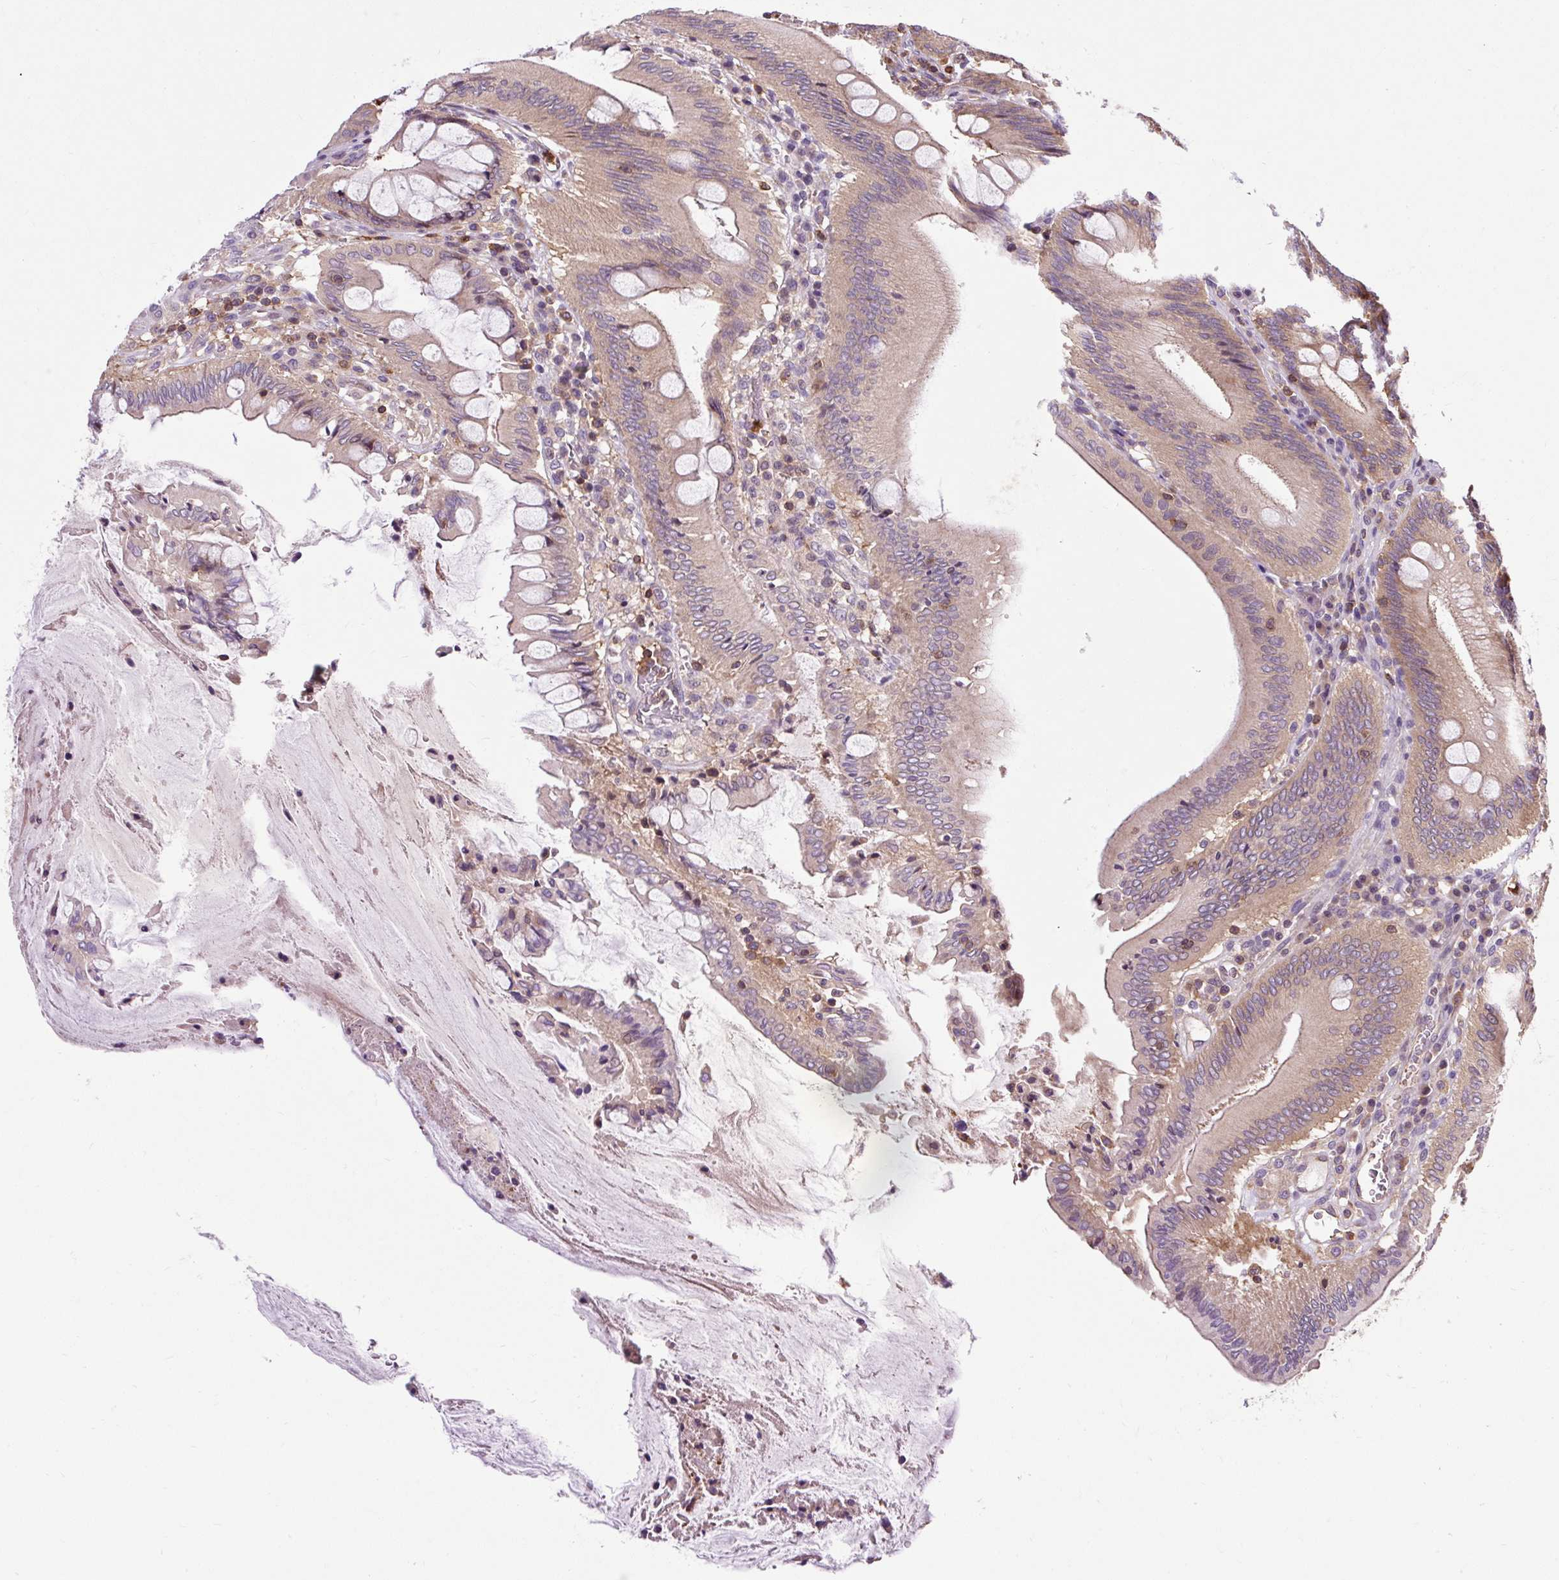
{"staining": {"intensity": "moderate", "quantity": "25%-75%", "location": "cytoplasmic/membranous"}, "tissue": "colorectal cancer", "cell_type": "Tumor cells", "image_type": "cancer", "snomed": [{"axis": "morphology", "description": "Adenocarcinoma, NOS"}, {"axis": "topography", "description": "Colon"}], "caption": "A micrograph of human colorectal adenocarcinoma stained for a protein displays moderate cytoplasmic/membranous brown staining in tumor cells. The protein of interest is shown in brown color, while the nuclei are stained blue.", "gene": "CISD3", "patient": {"sex": "male", "age": 62}}